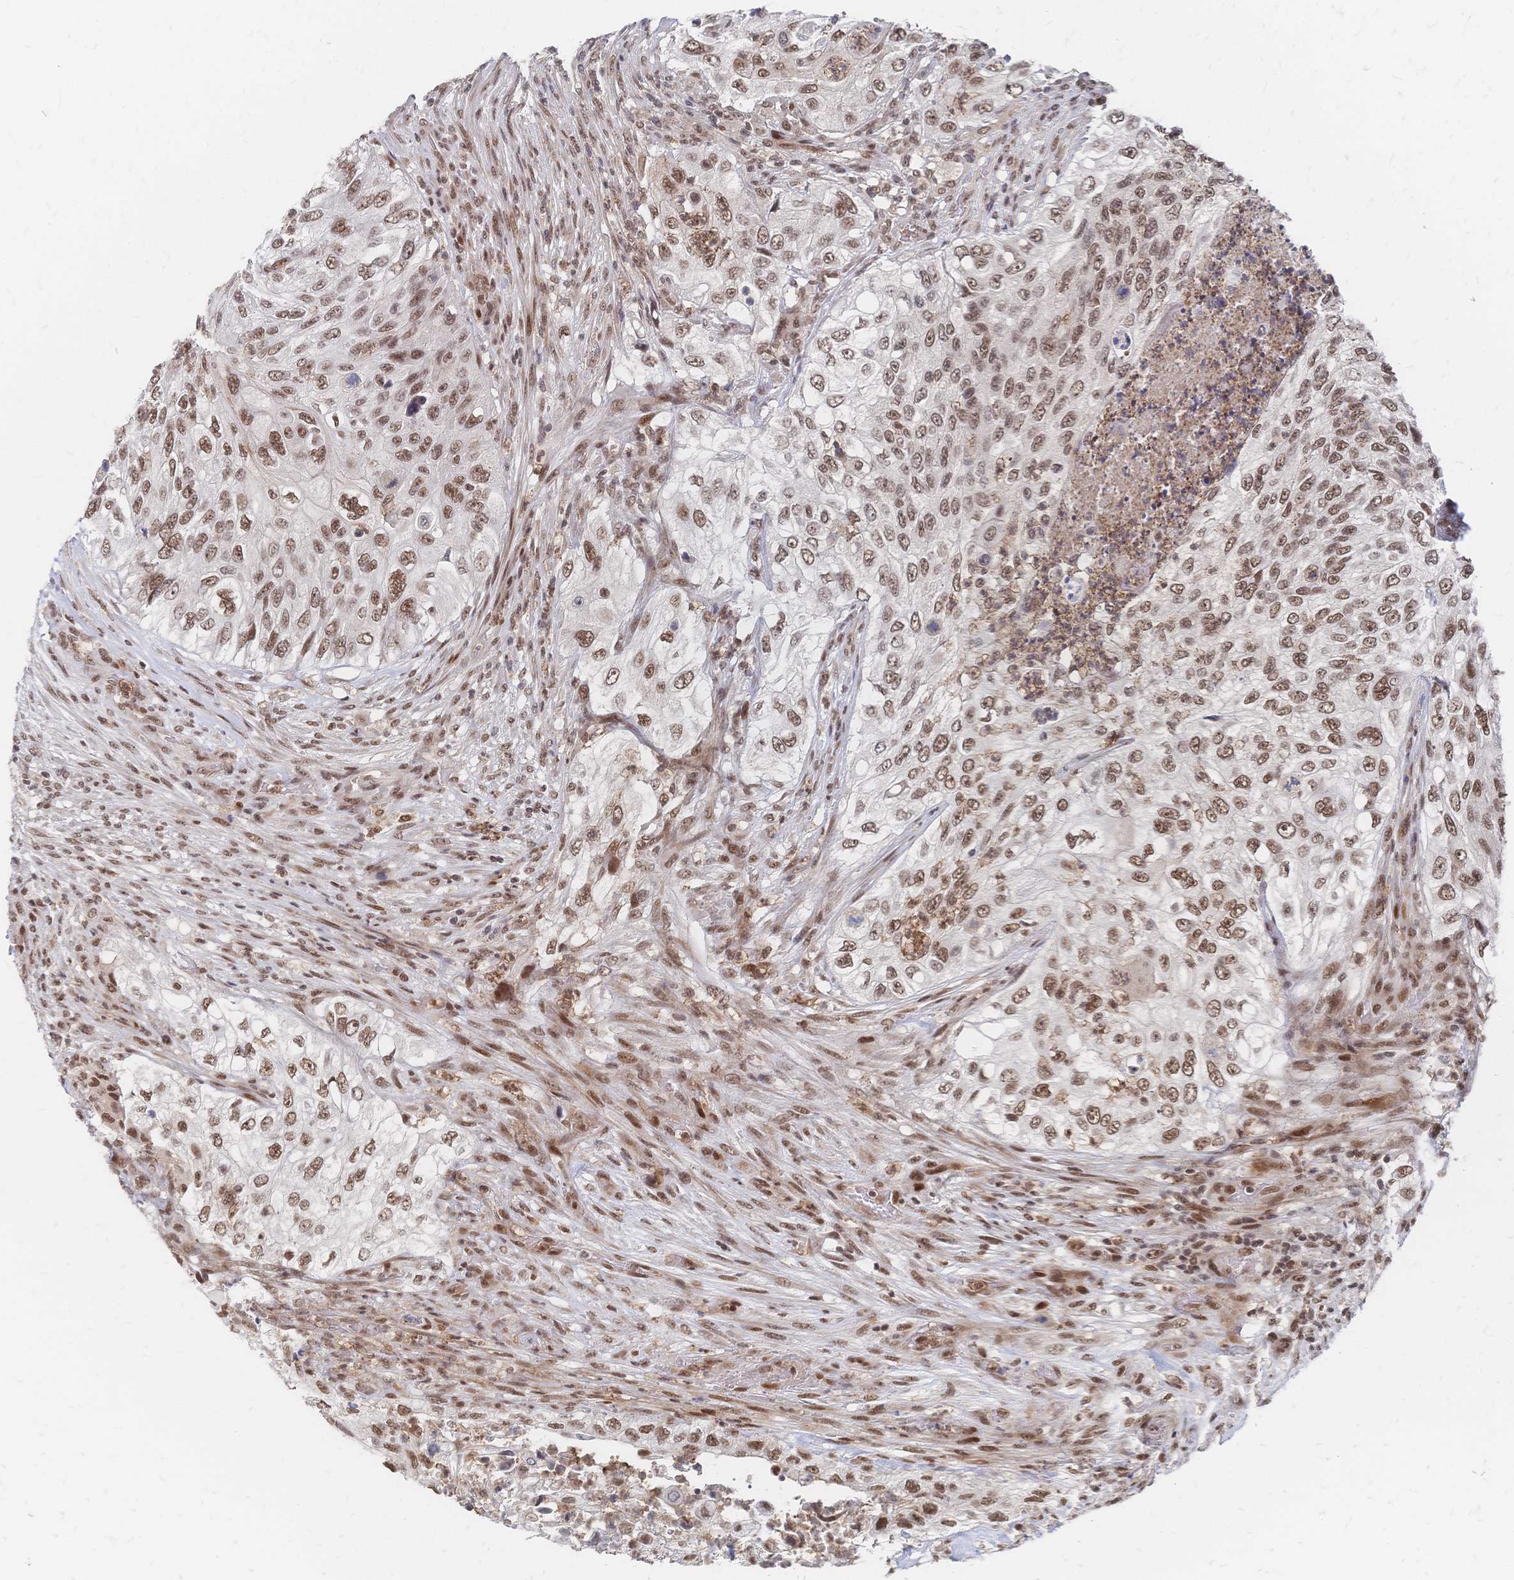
{"staining": {"intensity": "moderate", "quantity": ">75%", "location": "nuclear"}, "tissue": "urothelial cancer", "cell_type": "Tumor cells", "image_type": "cancer", "snomed": [{"axis": "morphology", "description": "Urothelial carcinoma, High grade"}, {"axis": "topography", "description": "Urinary bladder"}], "caption": "Urothelial cancer tissue reveals moderate nuclear positivity in approximately >75% of tumor cells, visualized by immunohistochemistry.", "gene": "NELFA", "patient": {"sex": "female", "age": 60}}